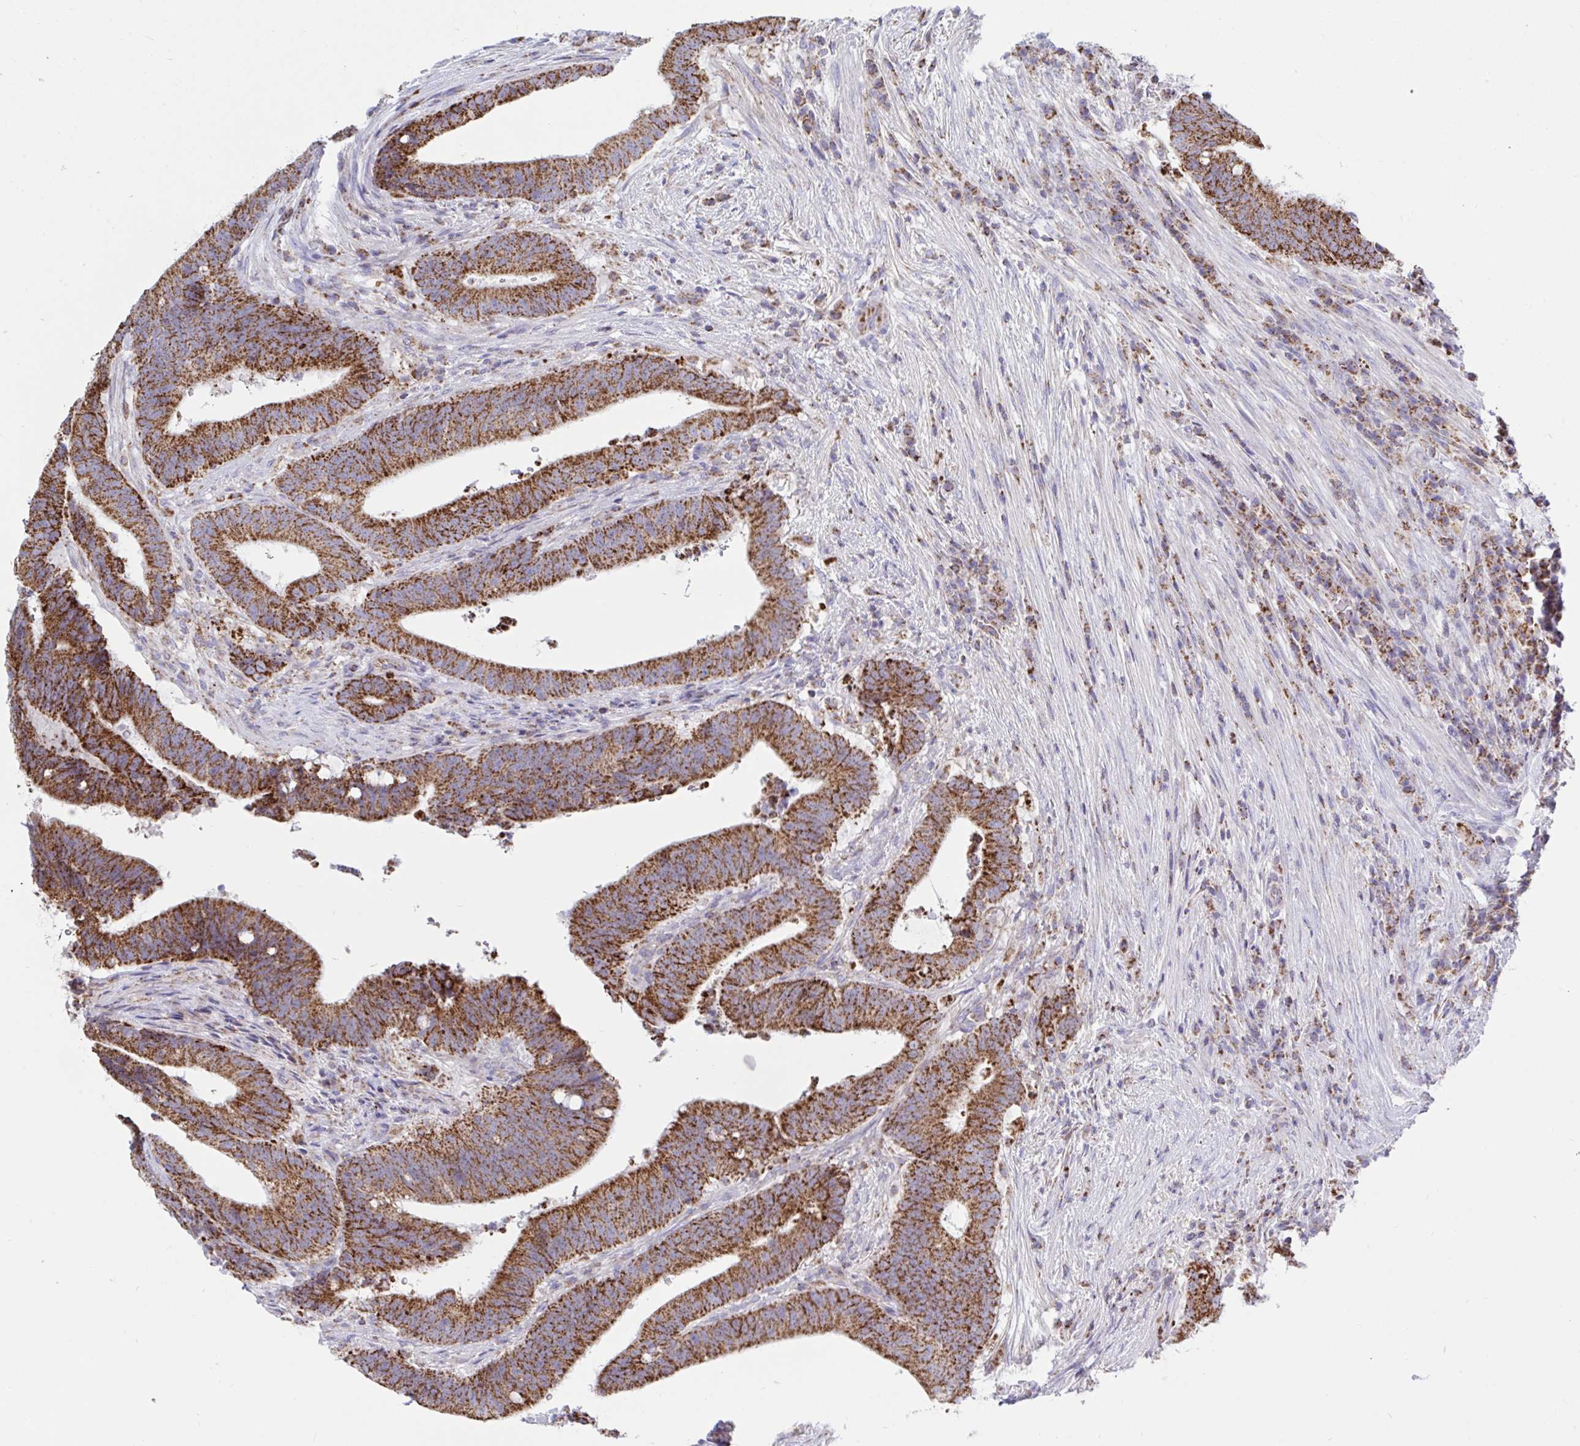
{"staining": {"intensity": "moderate", "quantity": ">75%", "location": "cytoplasmic/membranous"}, "tissue": "colorectal cancer", "cell_type": "Tumor cells", "image_type": "cancer", "snomed": [{"axis": "morphology", "description": "Adenocarcinoma, NOS"}, {"axis": "topography", "description": "Colon"}], "caption": "A brown stain labels moderate cytoplasmic/membranous staining of a protein in human adenocarcinoma (colorectal) tumor cells.", "gene": "HSPE1", "patient": {"sex": "female", "age": 43}}